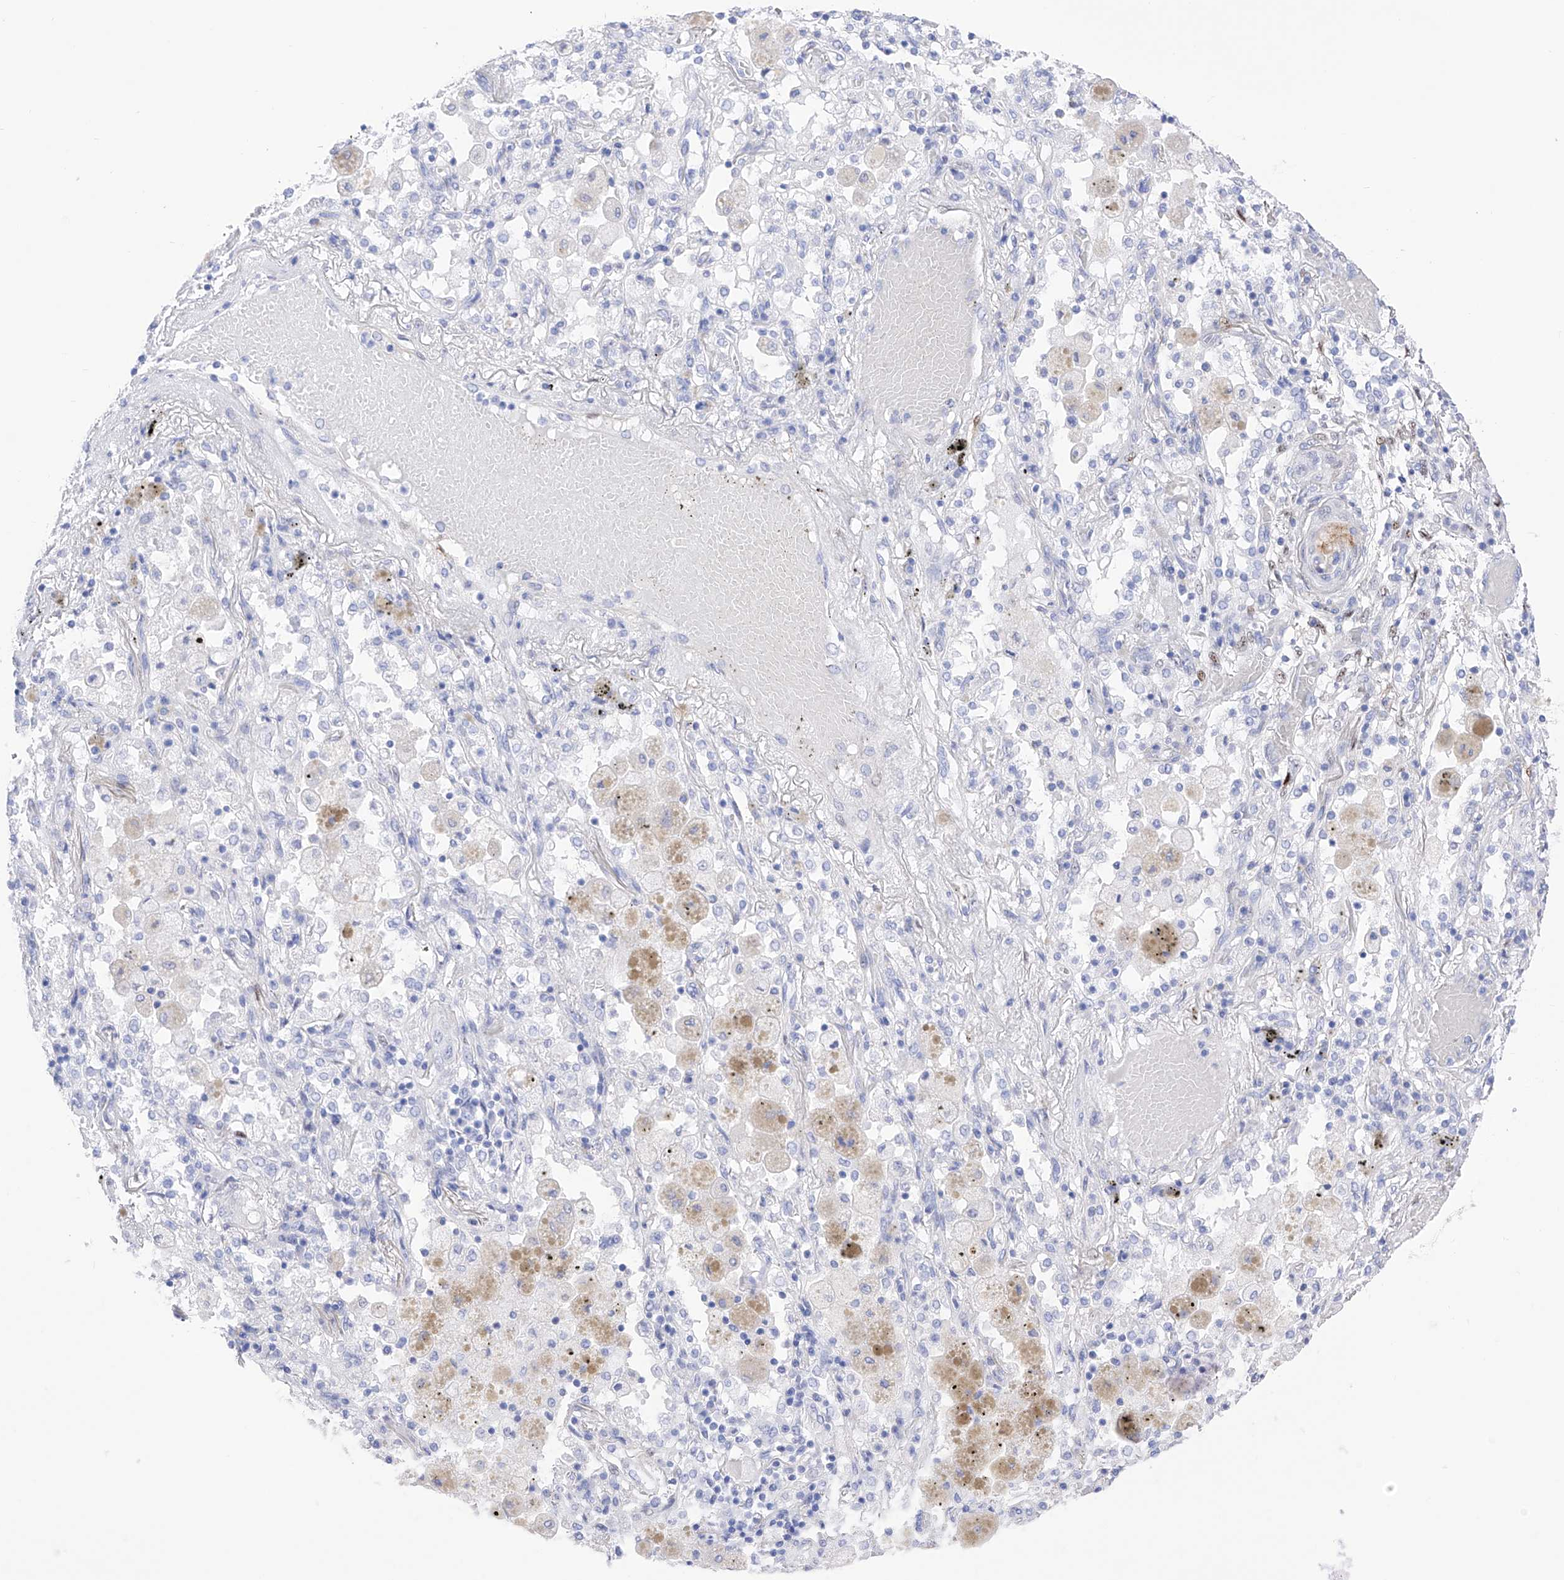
{"staining": {"intensity": "negative", "quantity": "none", "location": "none"}, "tissue": "lung cancer", "cell_type": "Tumor cells", "image_type": "cancer", "snomed": [{"axis": "morphology", "description": "Squamous cell carcinoma, NOS"}, {"axis": "topography", "description": "Lung"}], "caption": "DAB immunohistochemical staining of human lung cancer (squamous cell carcinoma) displays no significant positivity in tumor cells.", "gene": "TRPC7", "patient": {"sex": "female", "age": 47}}